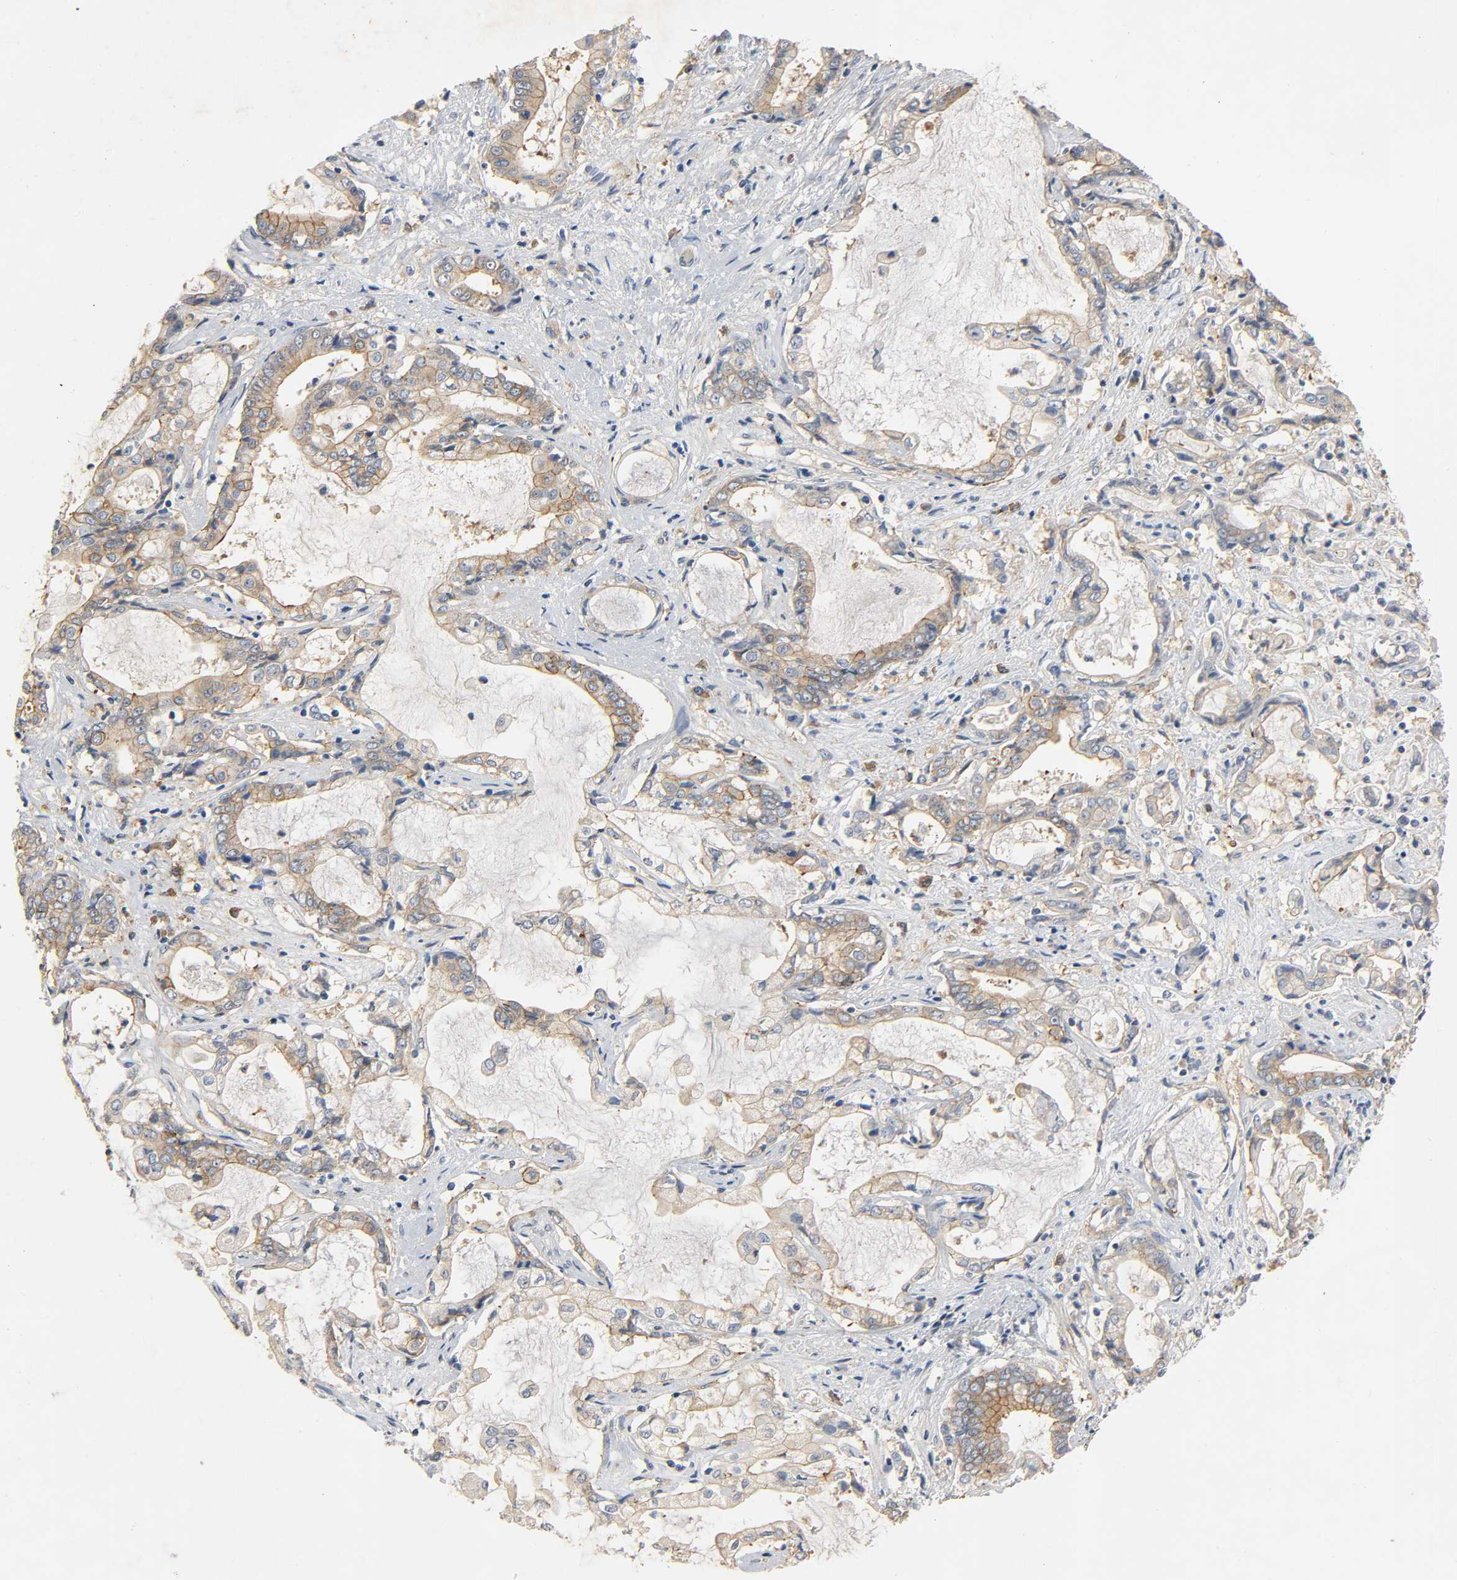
{"staining": {"intensity": "moderate", "quantity": ">75%", "location": "cytoplasmic/membranous"}, "tissue": "liver cancer", "cell_type": "Tumor cells", "image_type": "cancer", "snomed": [{"axis": "morphology", "description": "Cholangiocarcinoma"}, {"axis": "topography", "description": "Liver"}], "caption": "Protein positivity by immunohistochemistry shows moderate cytoplasmic/membranous expression in approximately >75% of tumor cells in cholangiocarcinoma (liver).", "gene": "ARPC1A", "patient": {"sex": "male", "age": 57}}